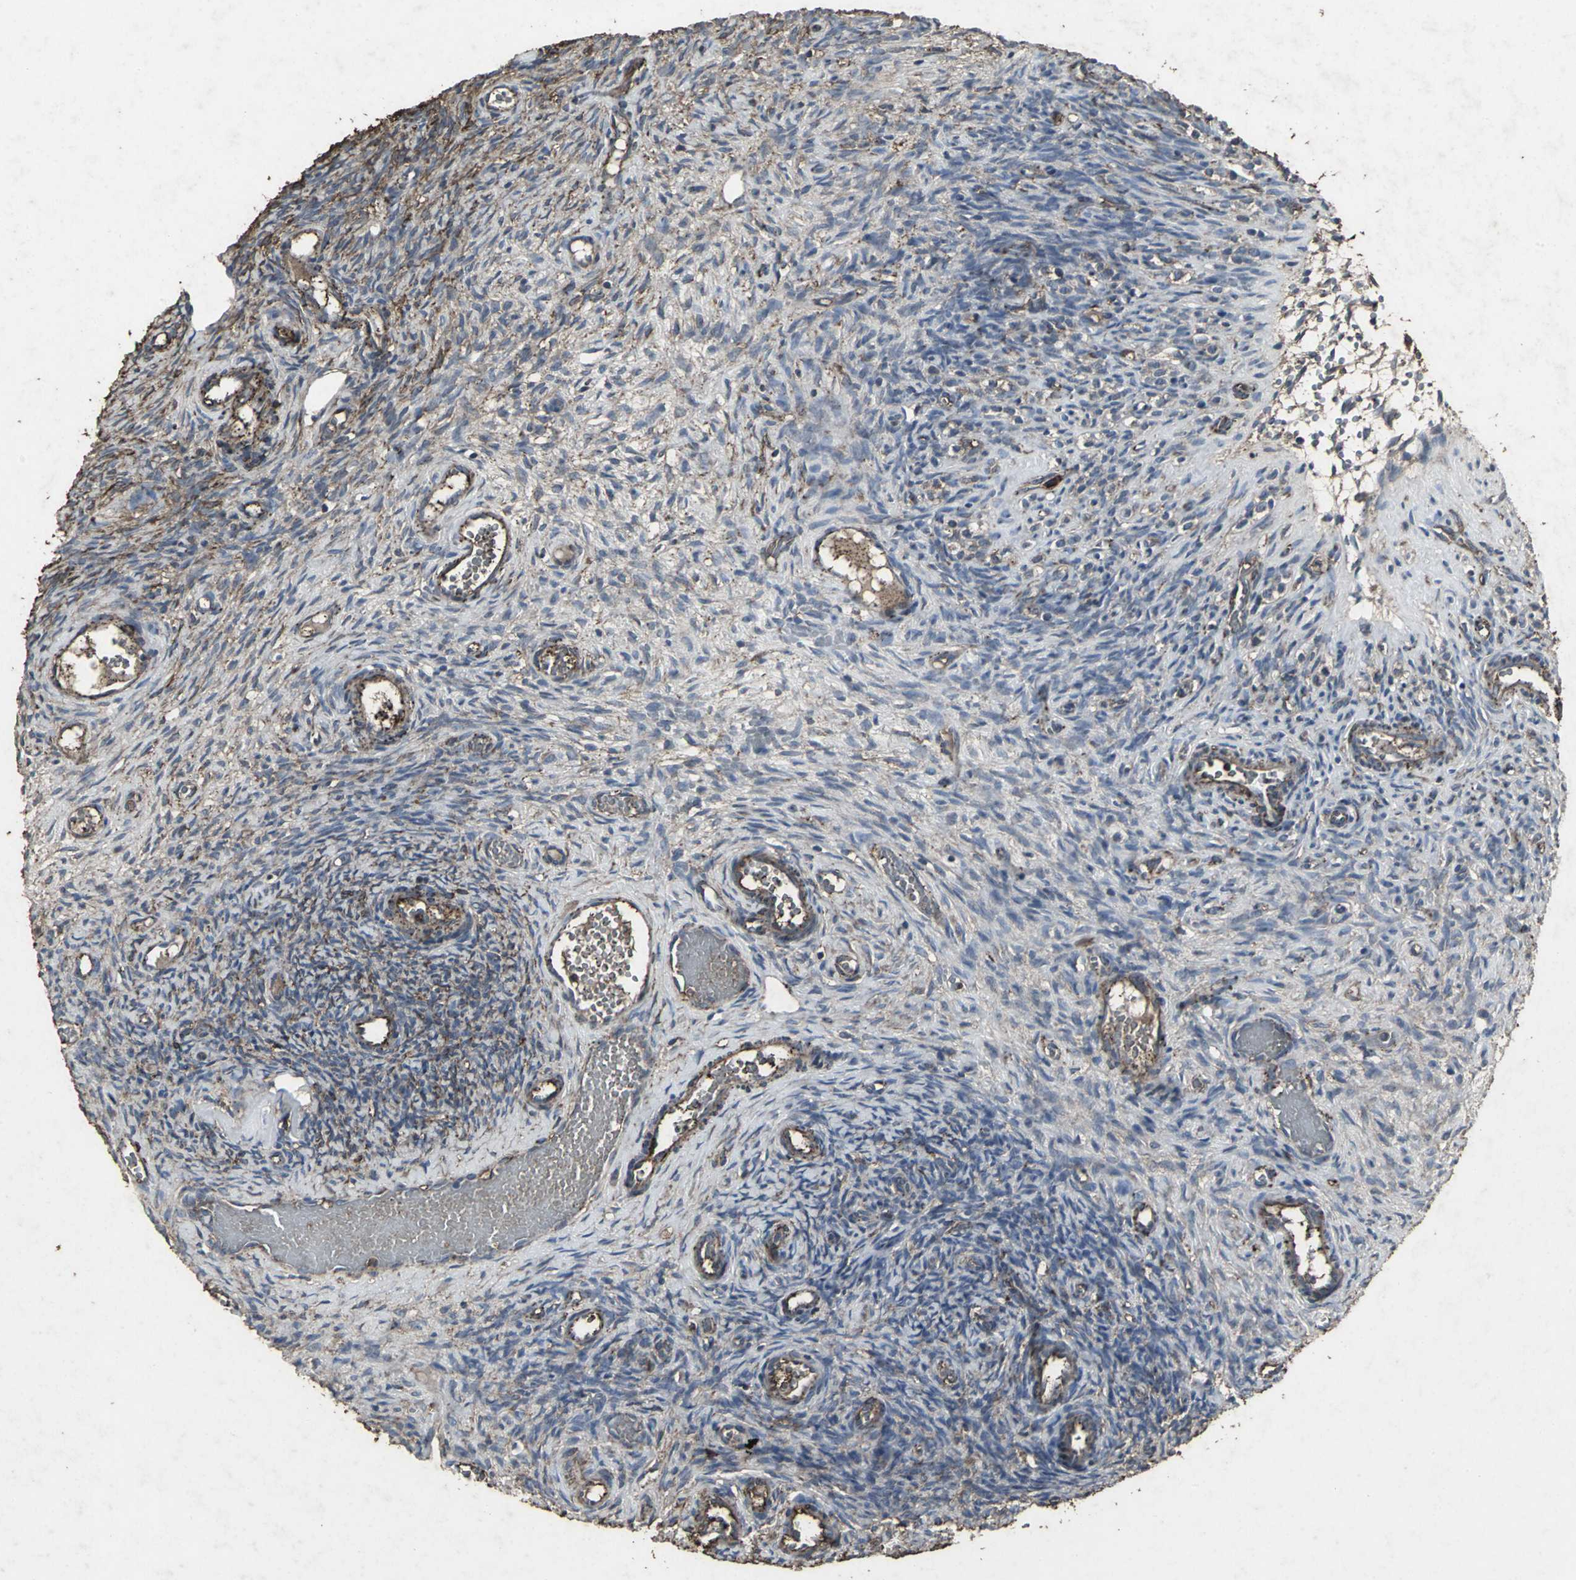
{"staining": {"intensity": "strong", "quantity": "25%-75%", "location": "cytoplasmic/membranous"}, "tissue": "ovary", "cell_type": "Ovarian stroma cells", "image_type": "normal", "snomed": [{"axis": "morphology", "description": "Normal tissue, NOS"}, {"axis": "topography", "description": "Ovary"}], "caption": "Immunohistochemistry image of unremarkable ovary: ovary stained using immunohistochemistry reveals high levels of strong protein expression localized specifically in the cytoplasmic/membranous of ovarian stroma cells, appearing as a cytoplasmic/membranous brown color.", "gene": "CCR9", "patient": {"sex": "female", "age": 35}}